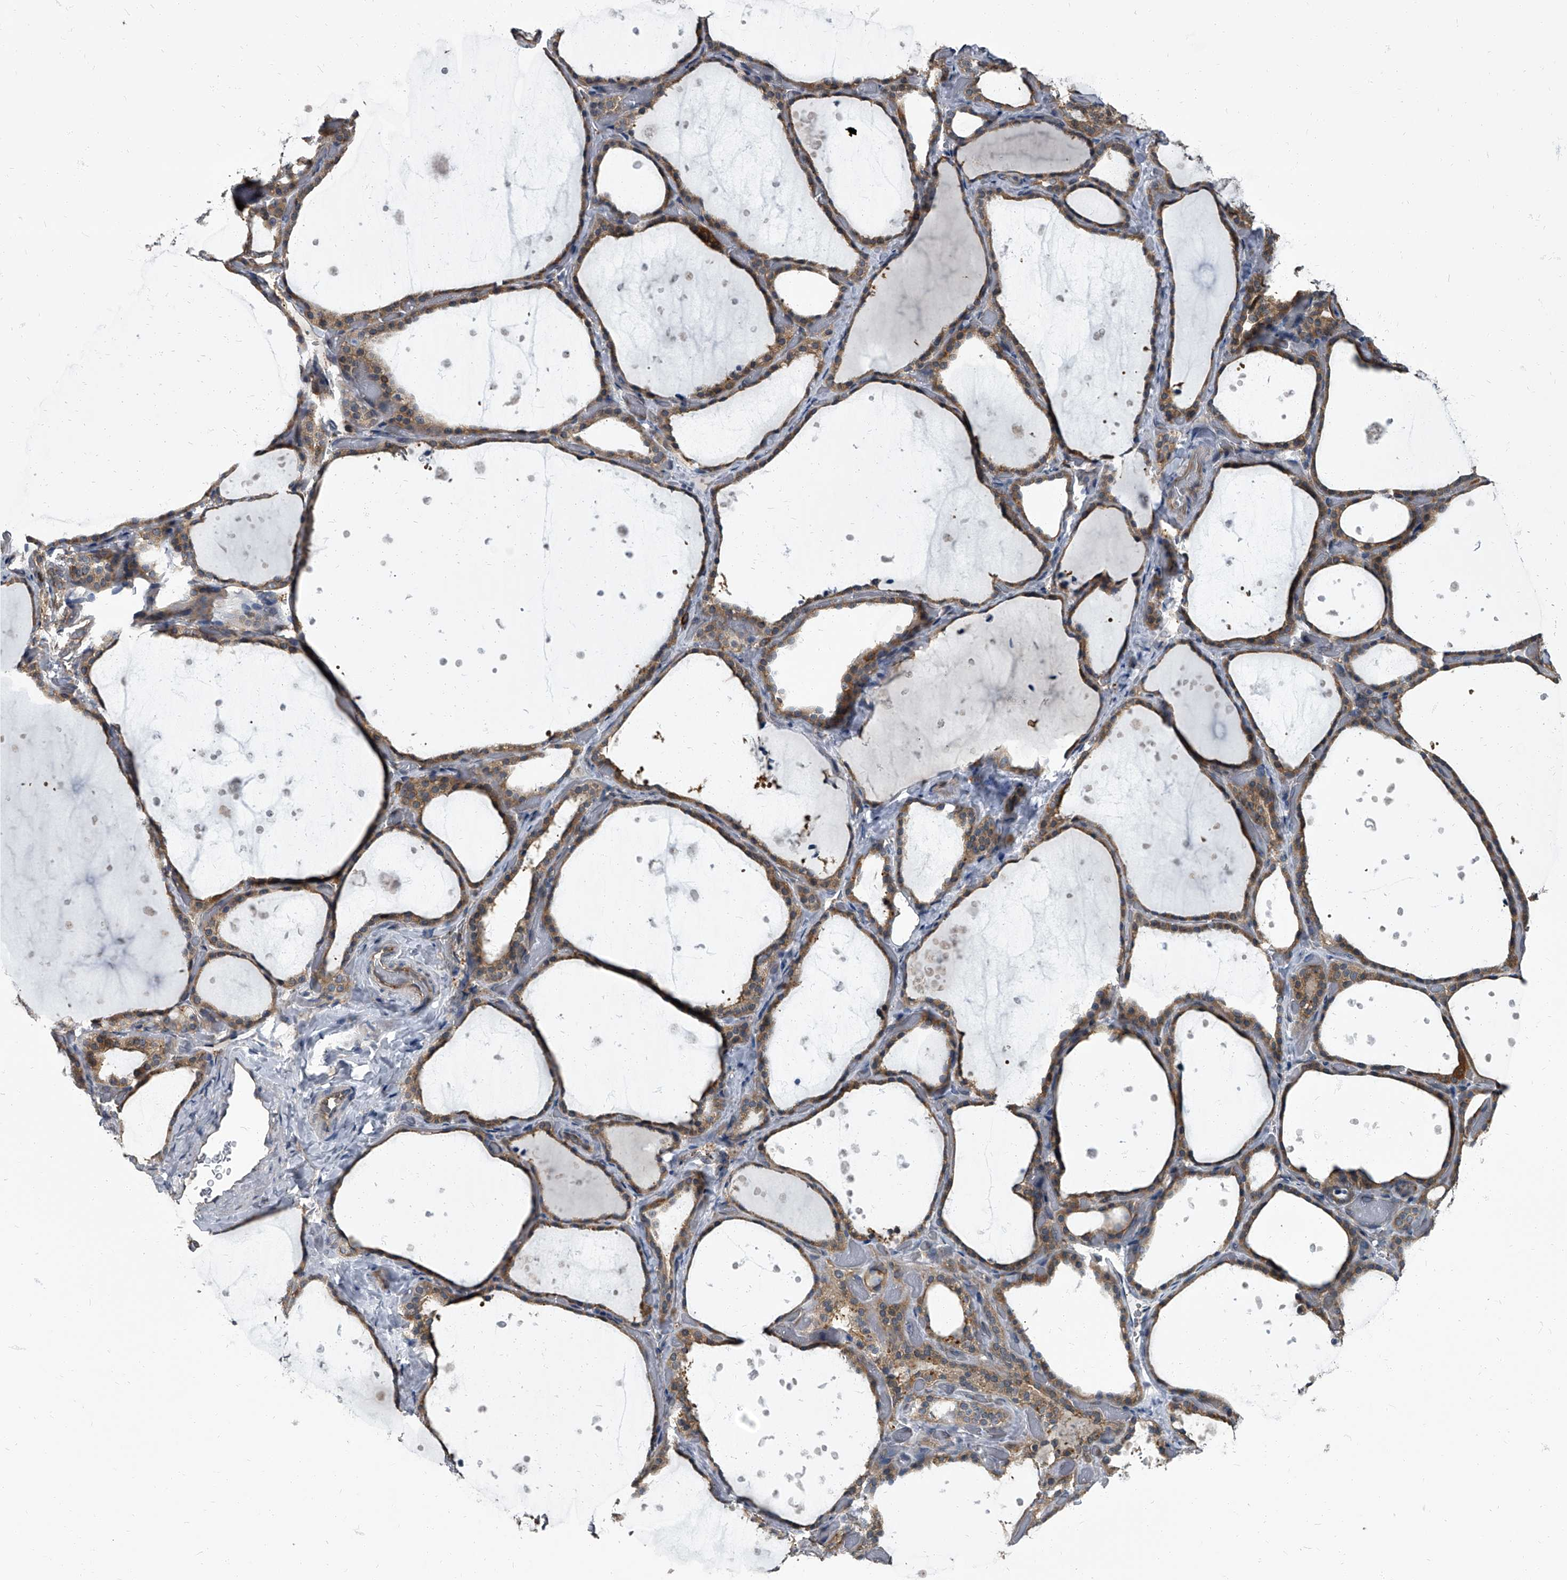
{"staining": {"intensity": "moderate", "quantity": ">75%", "location": "cytoplasmic/membranous"}, "tissue": "thyroid gland", "cell_type": "Glandular cells", "image_type": "normal", "snomed": [{"axis": "morphology", "description": "Normal tissue, NOS"}, {"axis": "topography", "description": "Thyroid gland"}], "caption": "Immunohistochemistry (DAB) staining of benign human thyroid gland displays moderate cytoplasmic/membranous protein expression in about >75% of glandular cells.", "gene": "CDV3", "patient": {"sex": "female", "age": 44}}